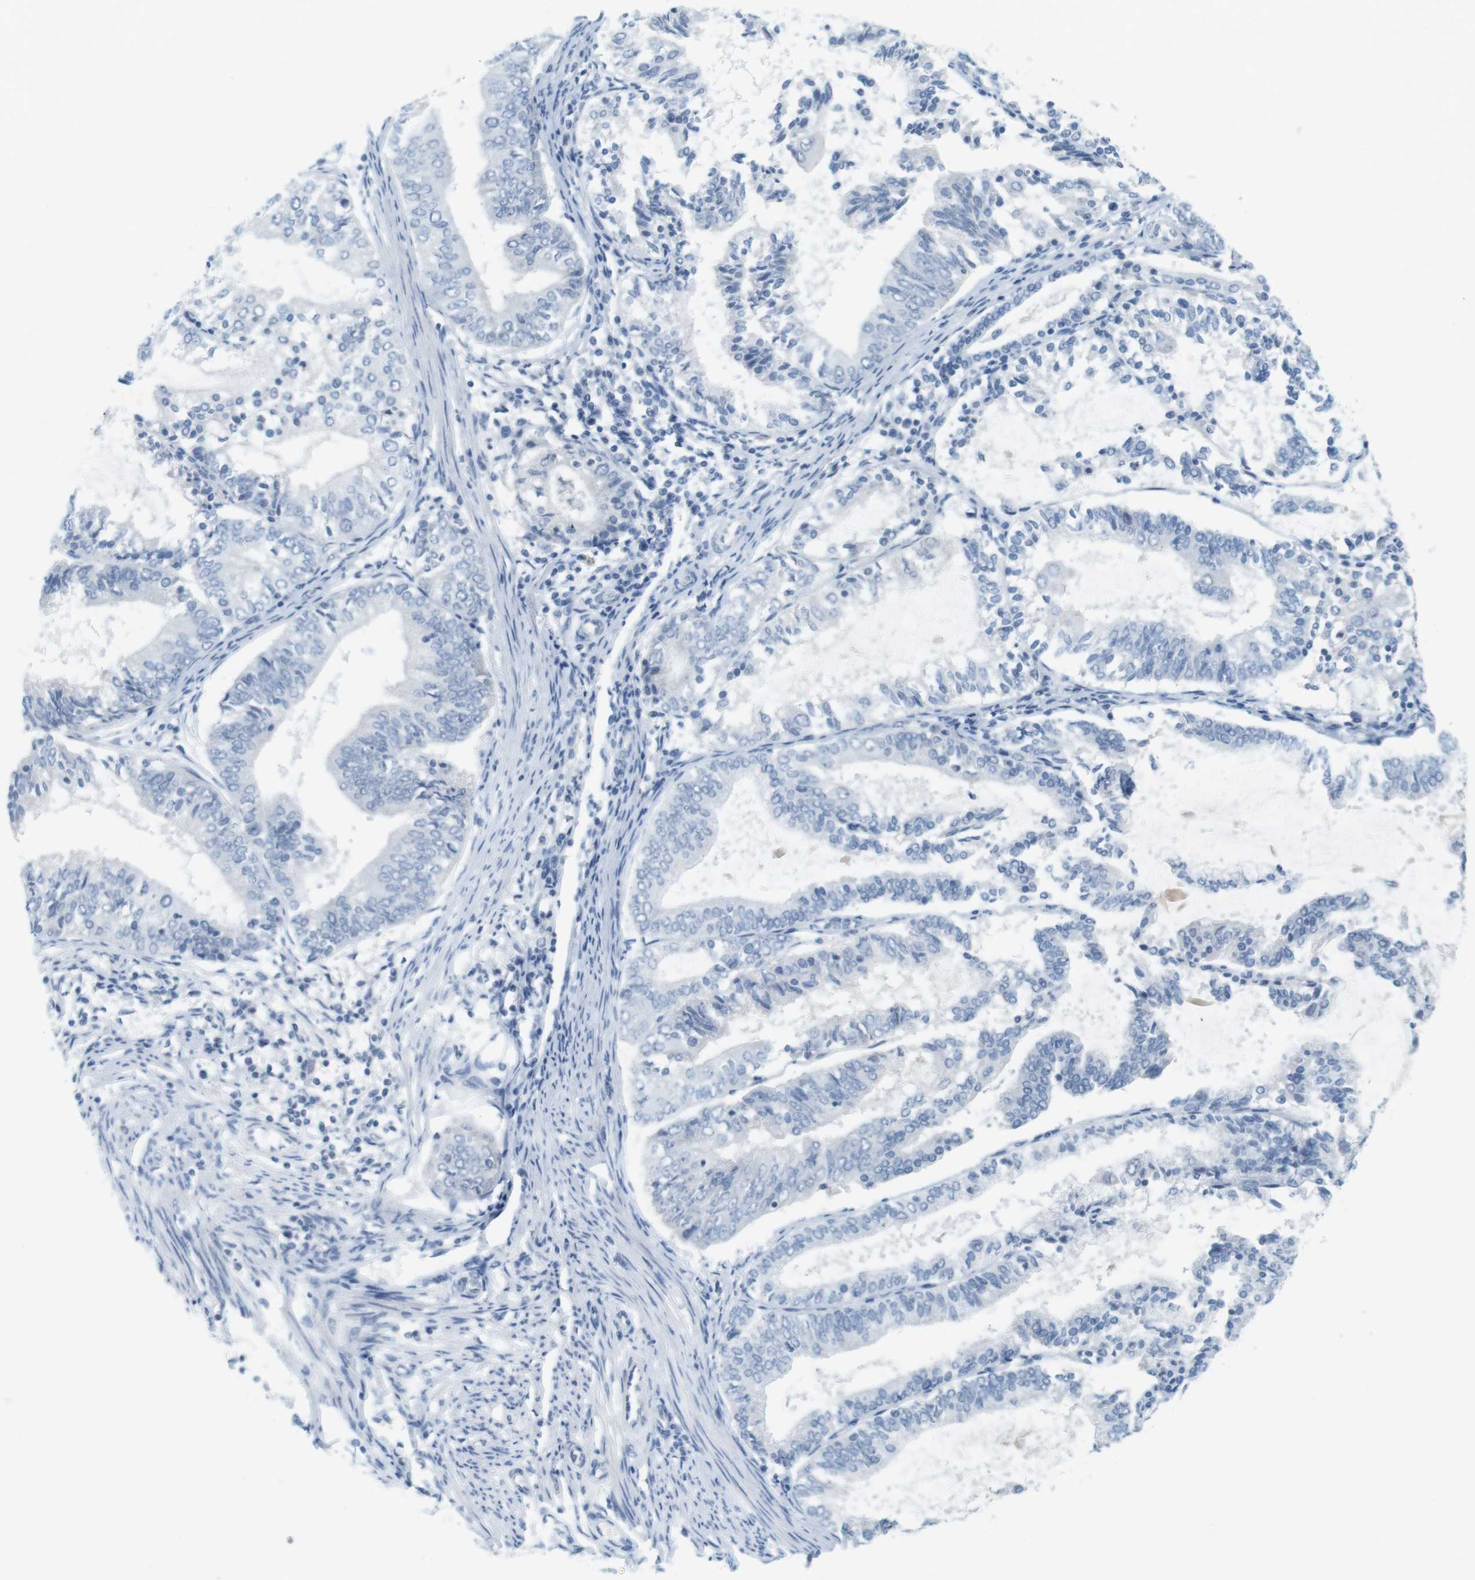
{"staining": {"intensity": "negative", "quantity": "none", "location": "none"}, "tissue": "endometrial cancer", "cell_type": "Tumor cells", "image_type": "cancer", "snomed": [{"axis": "morphology", "description": "Adenocarcinoma, NOS"}, {"axis": "topography", "description": "Endometrium"}], "caption": "Human endometrial cancer (adenocarcinoma) stained for a protein using IHC reveals no expression in tumor cells.", "gene": "CREB3L2", "patient": {"sex": "female", "age": 81}}